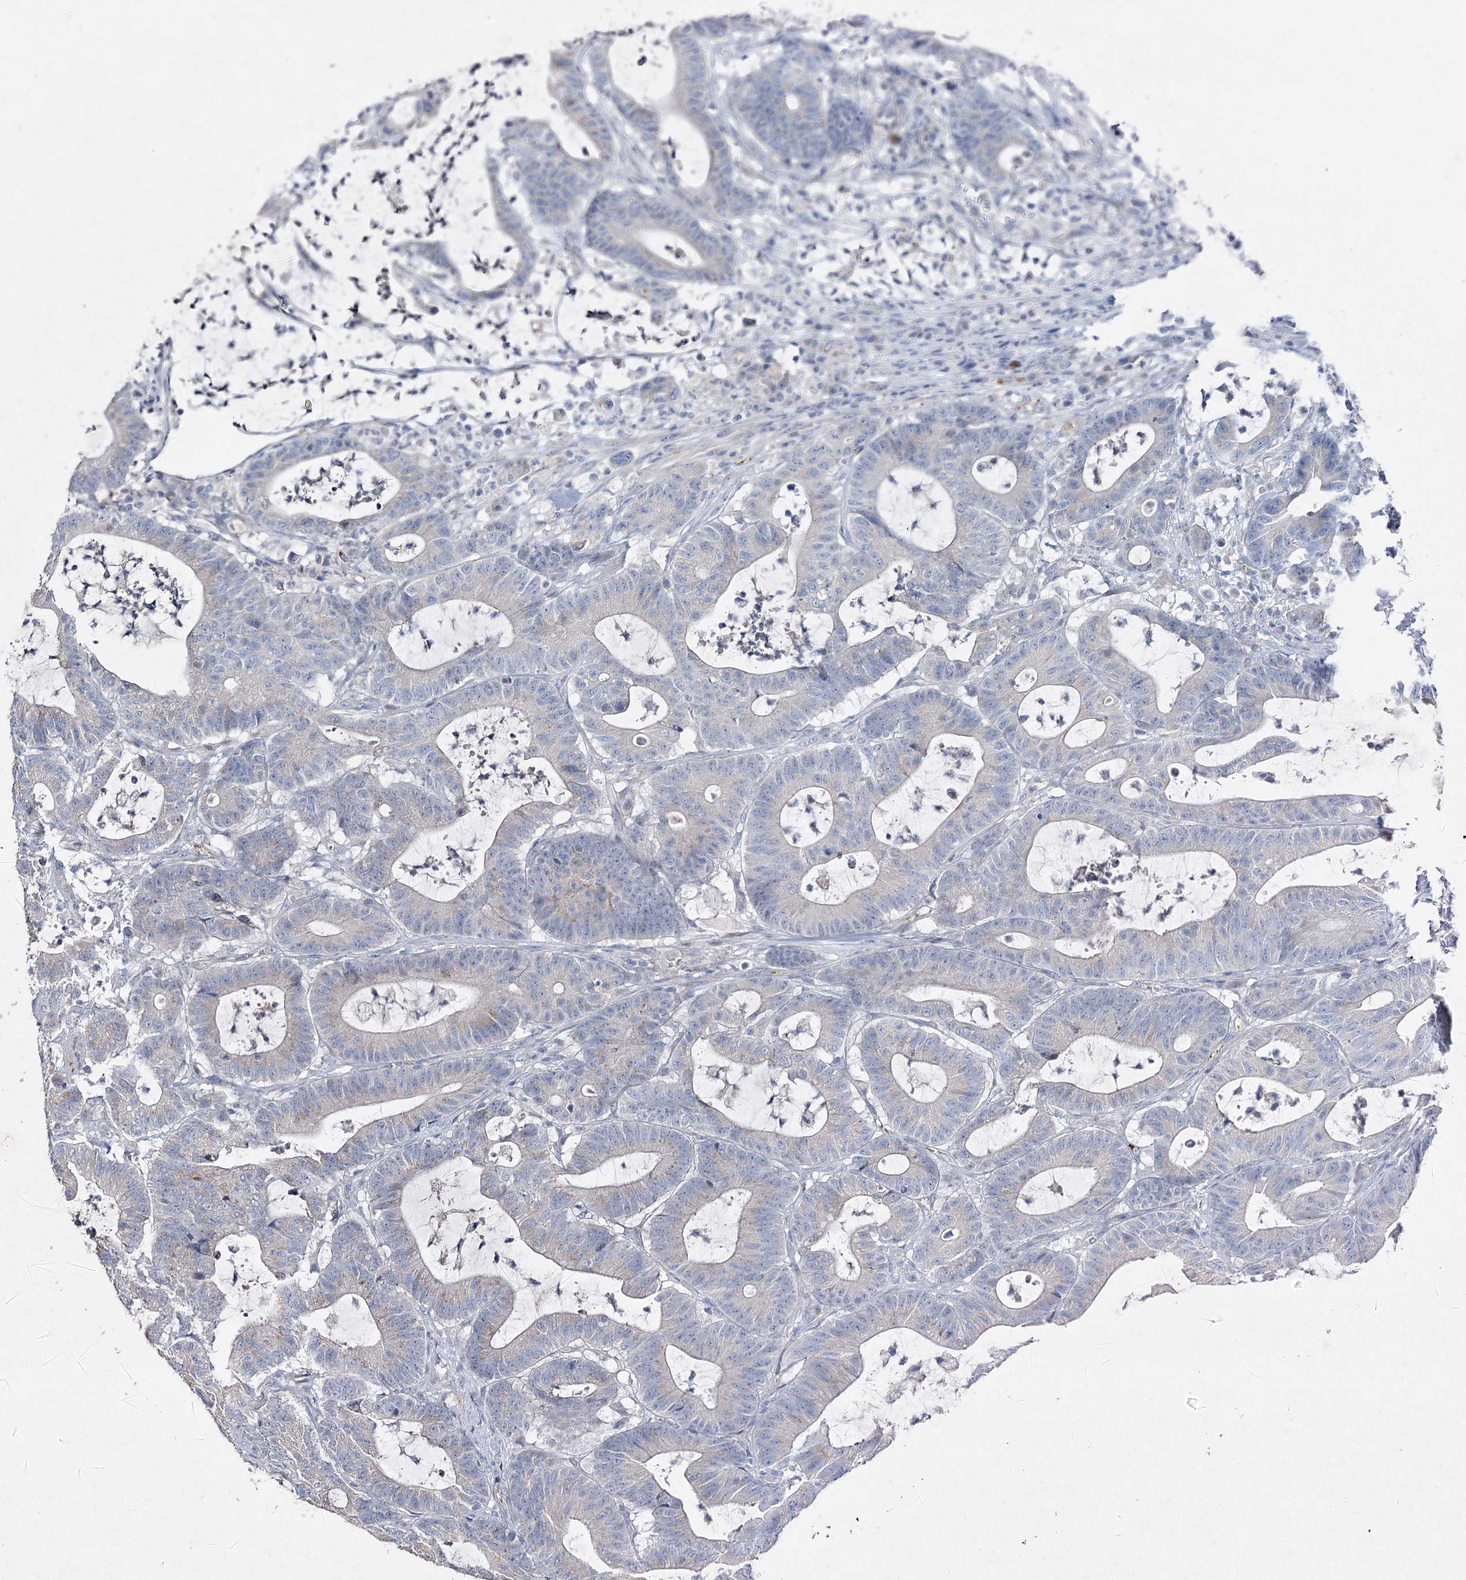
{"staining": {"intensity": "negative", "quantity": "none", "location": "none"}, "tissue": "colorectal cancer", "cell_type": "Tumor cells", "image_type": "cancer", "snomed": [{"axis": "morphology", "description": "Adenocarcinoma, NOS"}, {"axis": "topography", "description": "Colon"}], "caption": "Human colorectal cancer (adenocarcinoma) stained for a protein using immunohistochemistry exhibits no positivity in tumor cells.", "gene": "RFX6", "patient": {"sex": "female", "age": 84}}